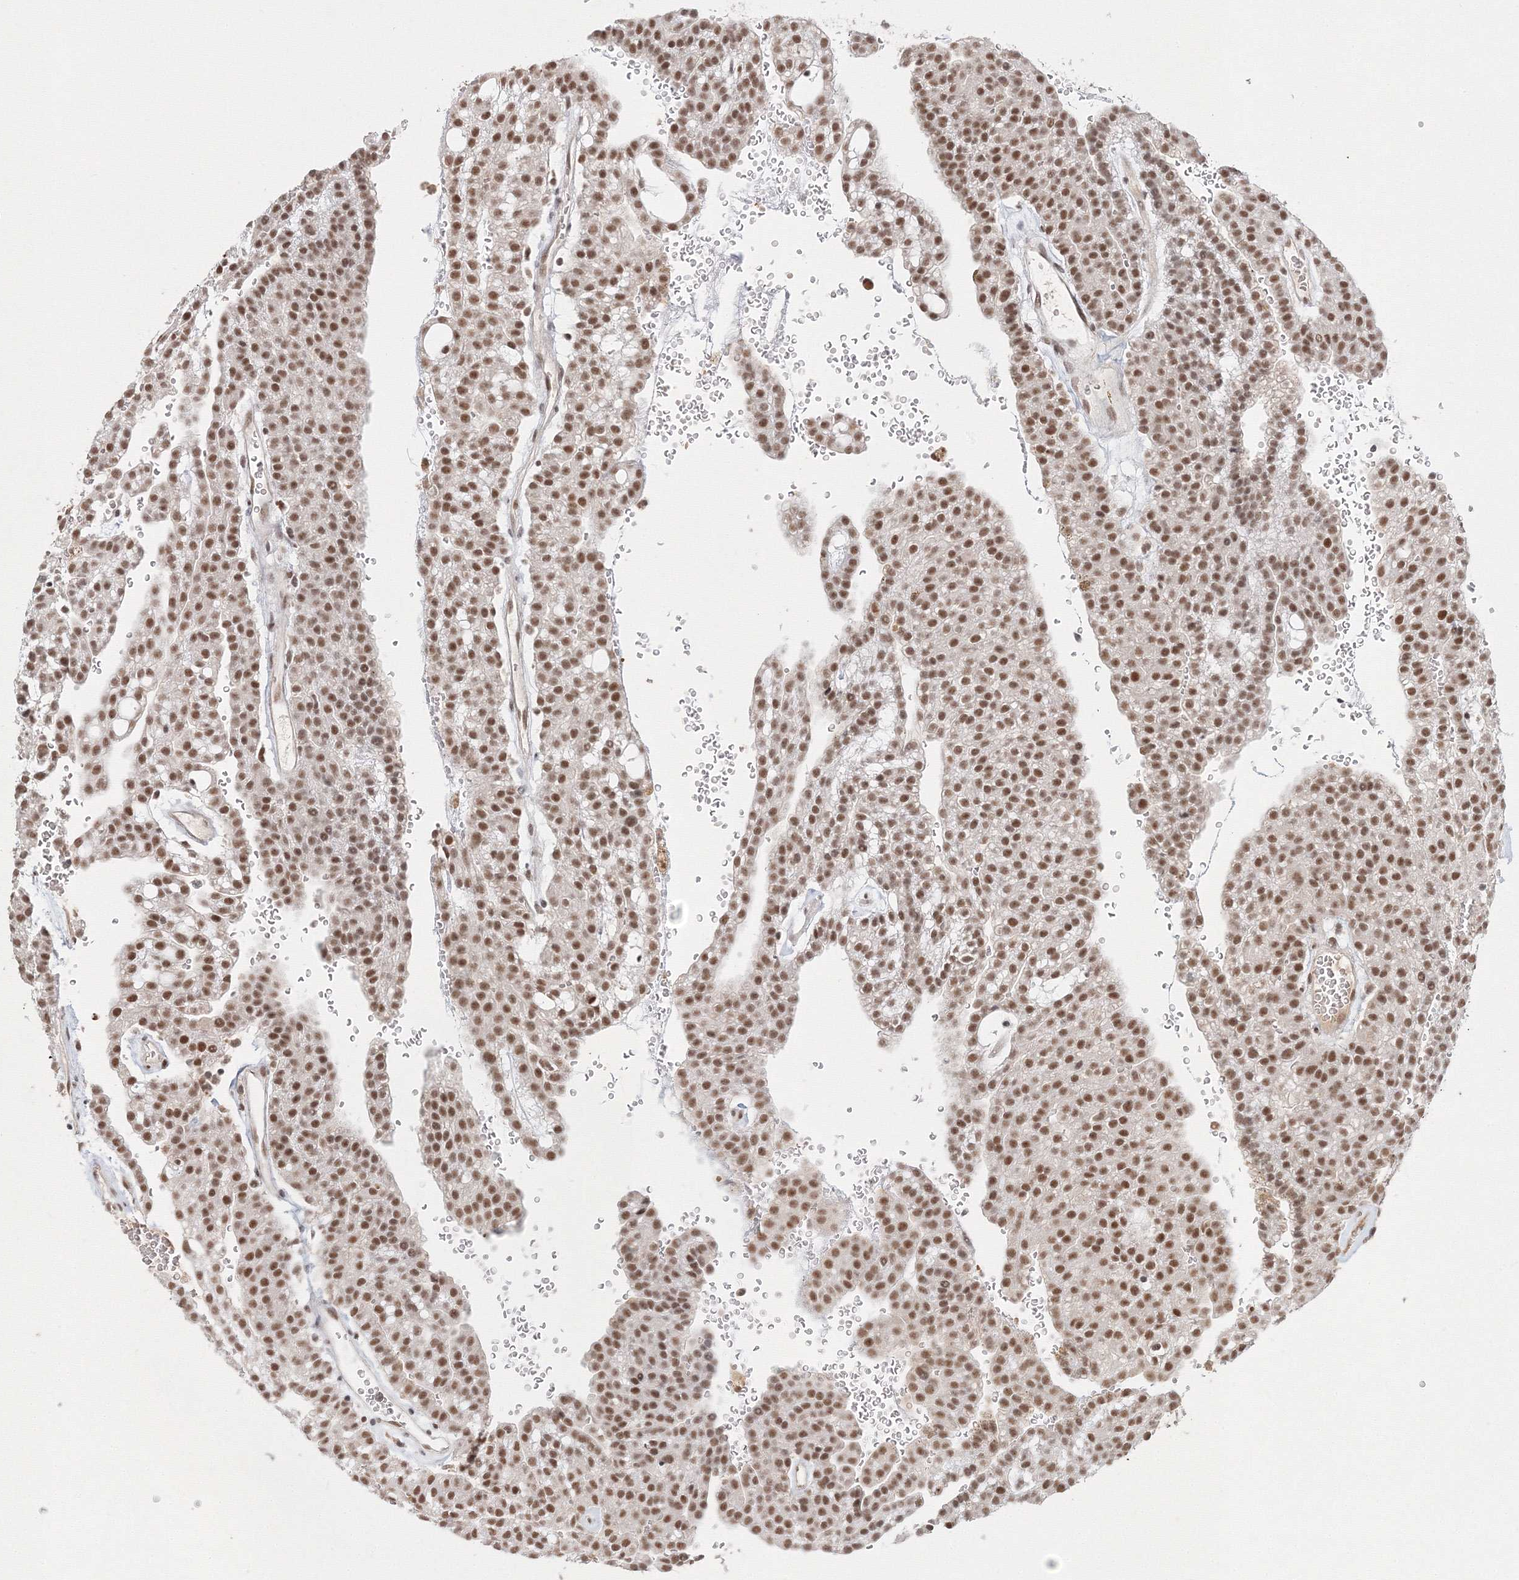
{"staining": {"intensity": "moderate", "quantity": ">75%", "location": "nuclear"}, "tissue": "renal cancer", "cell_type": "Tumor cells", "image_type": "cancer", "snomed": [{"axis": "morphology", "description": "Adenocarcinoma, NOS"}, {"axis": "topography", "description": "Kidney"}], "caption": "Human adenocarcinoma (renal) stained with a brown dye demonstrates moderate nuclear positive positivity in about >75% of tumor cells.", "gene": "IWS1", "patient": {"sex": "male", "age": 63}}